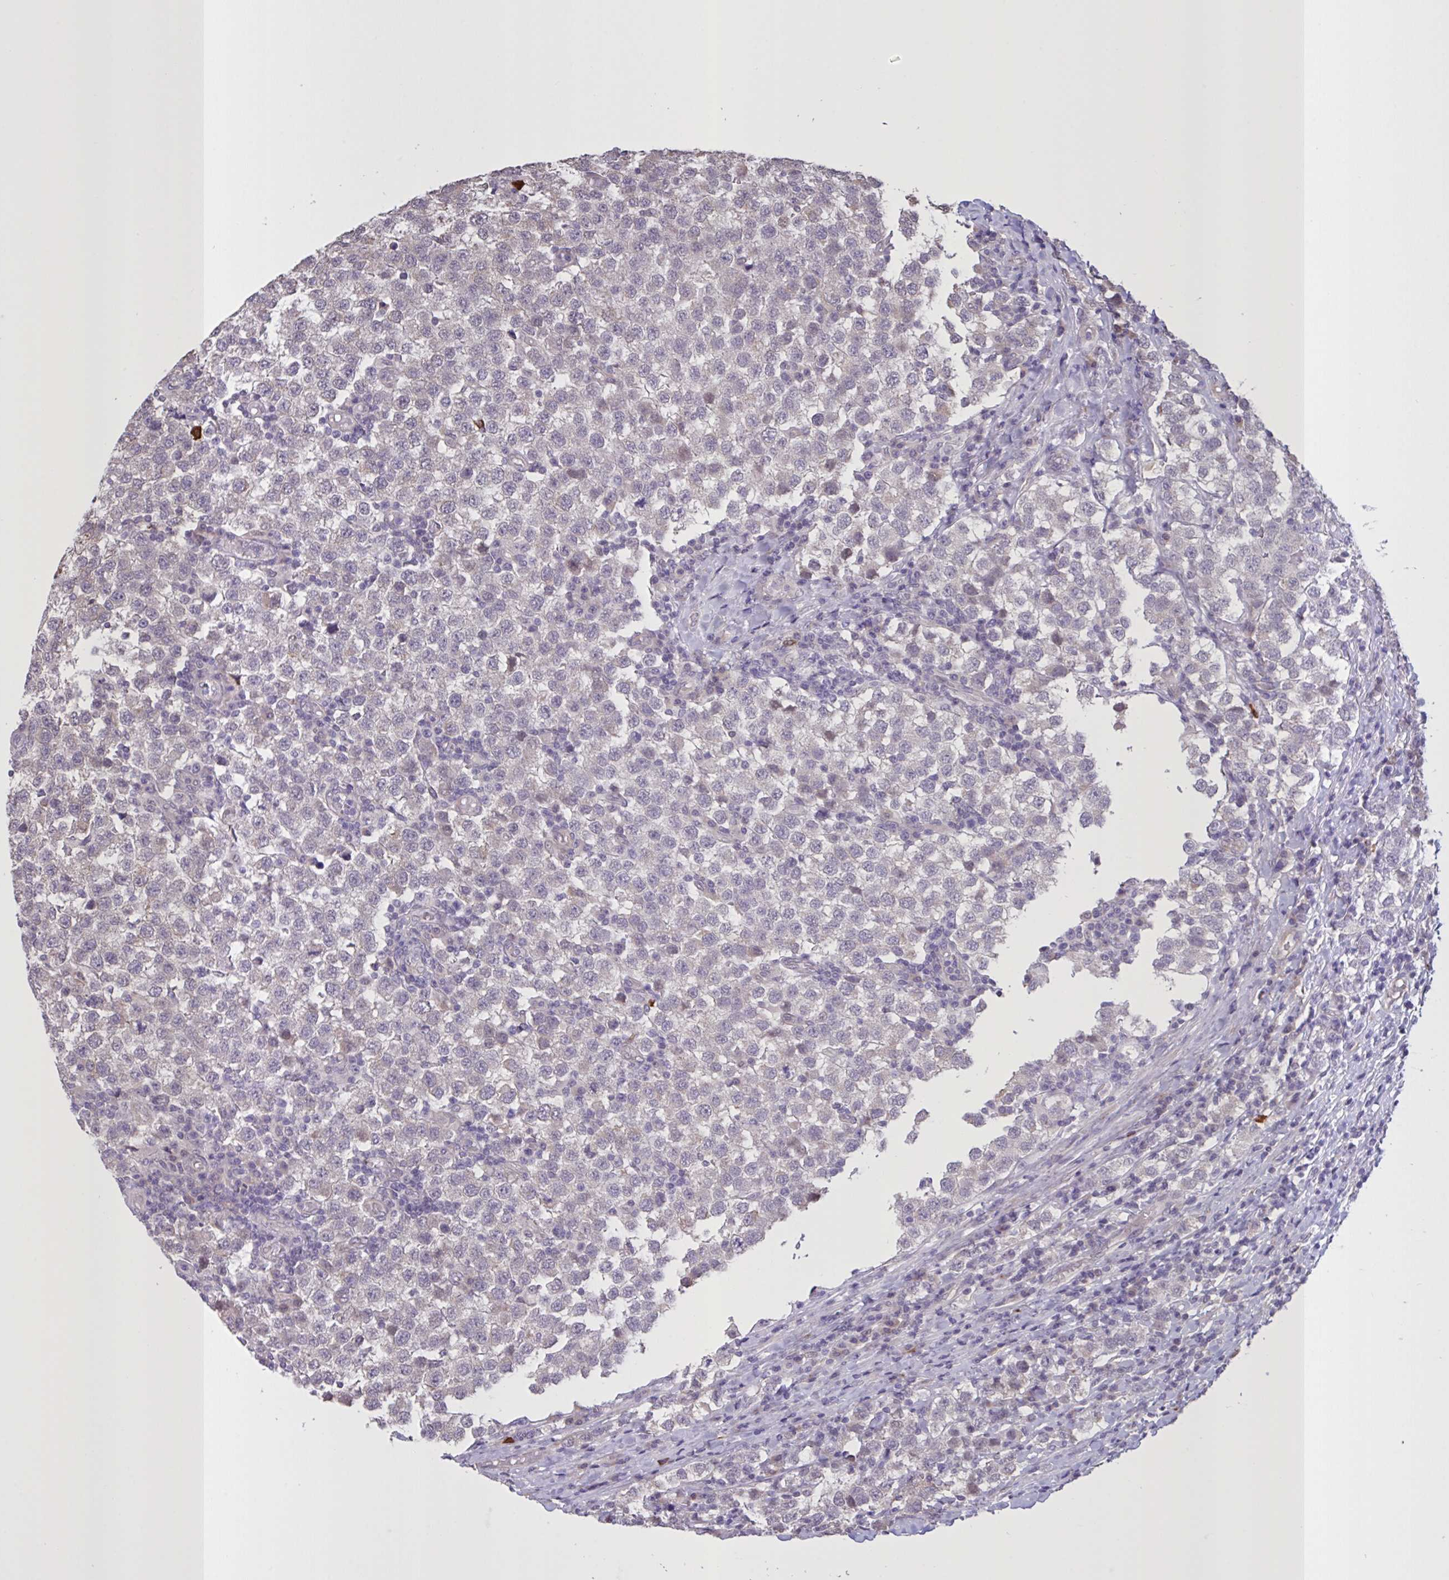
{"staining": {"intensity": "weak", "quantity": "<25%", "location": "nuclear"}, "tissue": "testis cancer", "cell_type": "Tumor cells", "image_type": "cancer", "snomed": [{"axis": "morphology", "description": "Seminoma, NOS"}, {"axis": "topography", "description": "Testis"}], "caption": "Image shows no significant protein positivity in tumor cells of testis cancer.", "gene": "MRGPRX2", "patient": {"sex": "male", "age": 34}}